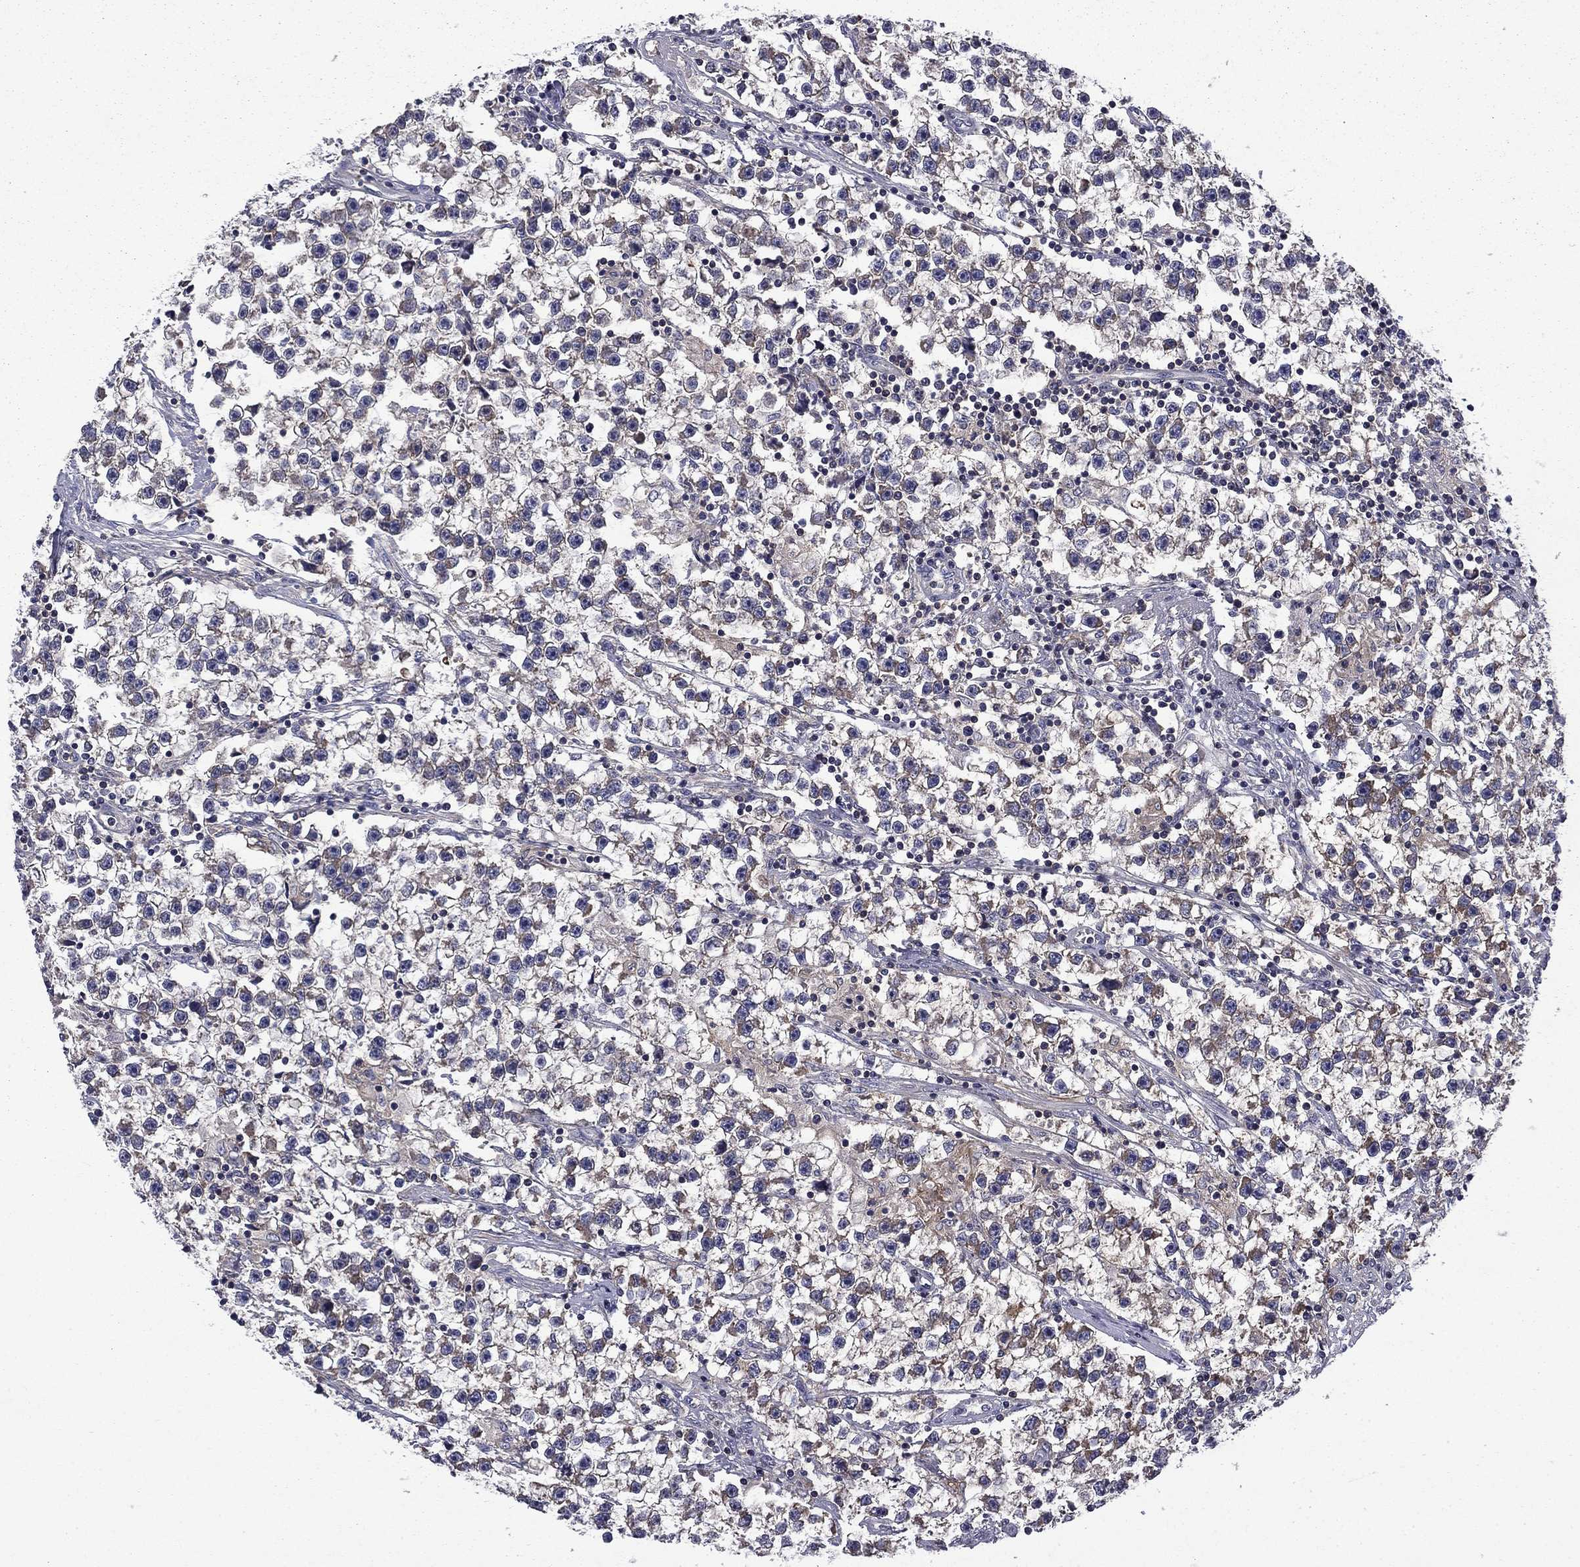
{"staining": {"intensity": "negative", "quantity": "none", "location": "none"}, "tissue": "testis cancer", "cell_type": "Tumor cells", "image_type": "cancer", "snomed": [{"axis": "morphology", "description": "Seminoma, NOS"}, {"axis": "topography", "description": "Testis"}], "caption": "There is no significant expression in tumor cells of seminoma (testis).", "gene": "CEACAM7", "patient": {"sex": "male", "age": 59}}